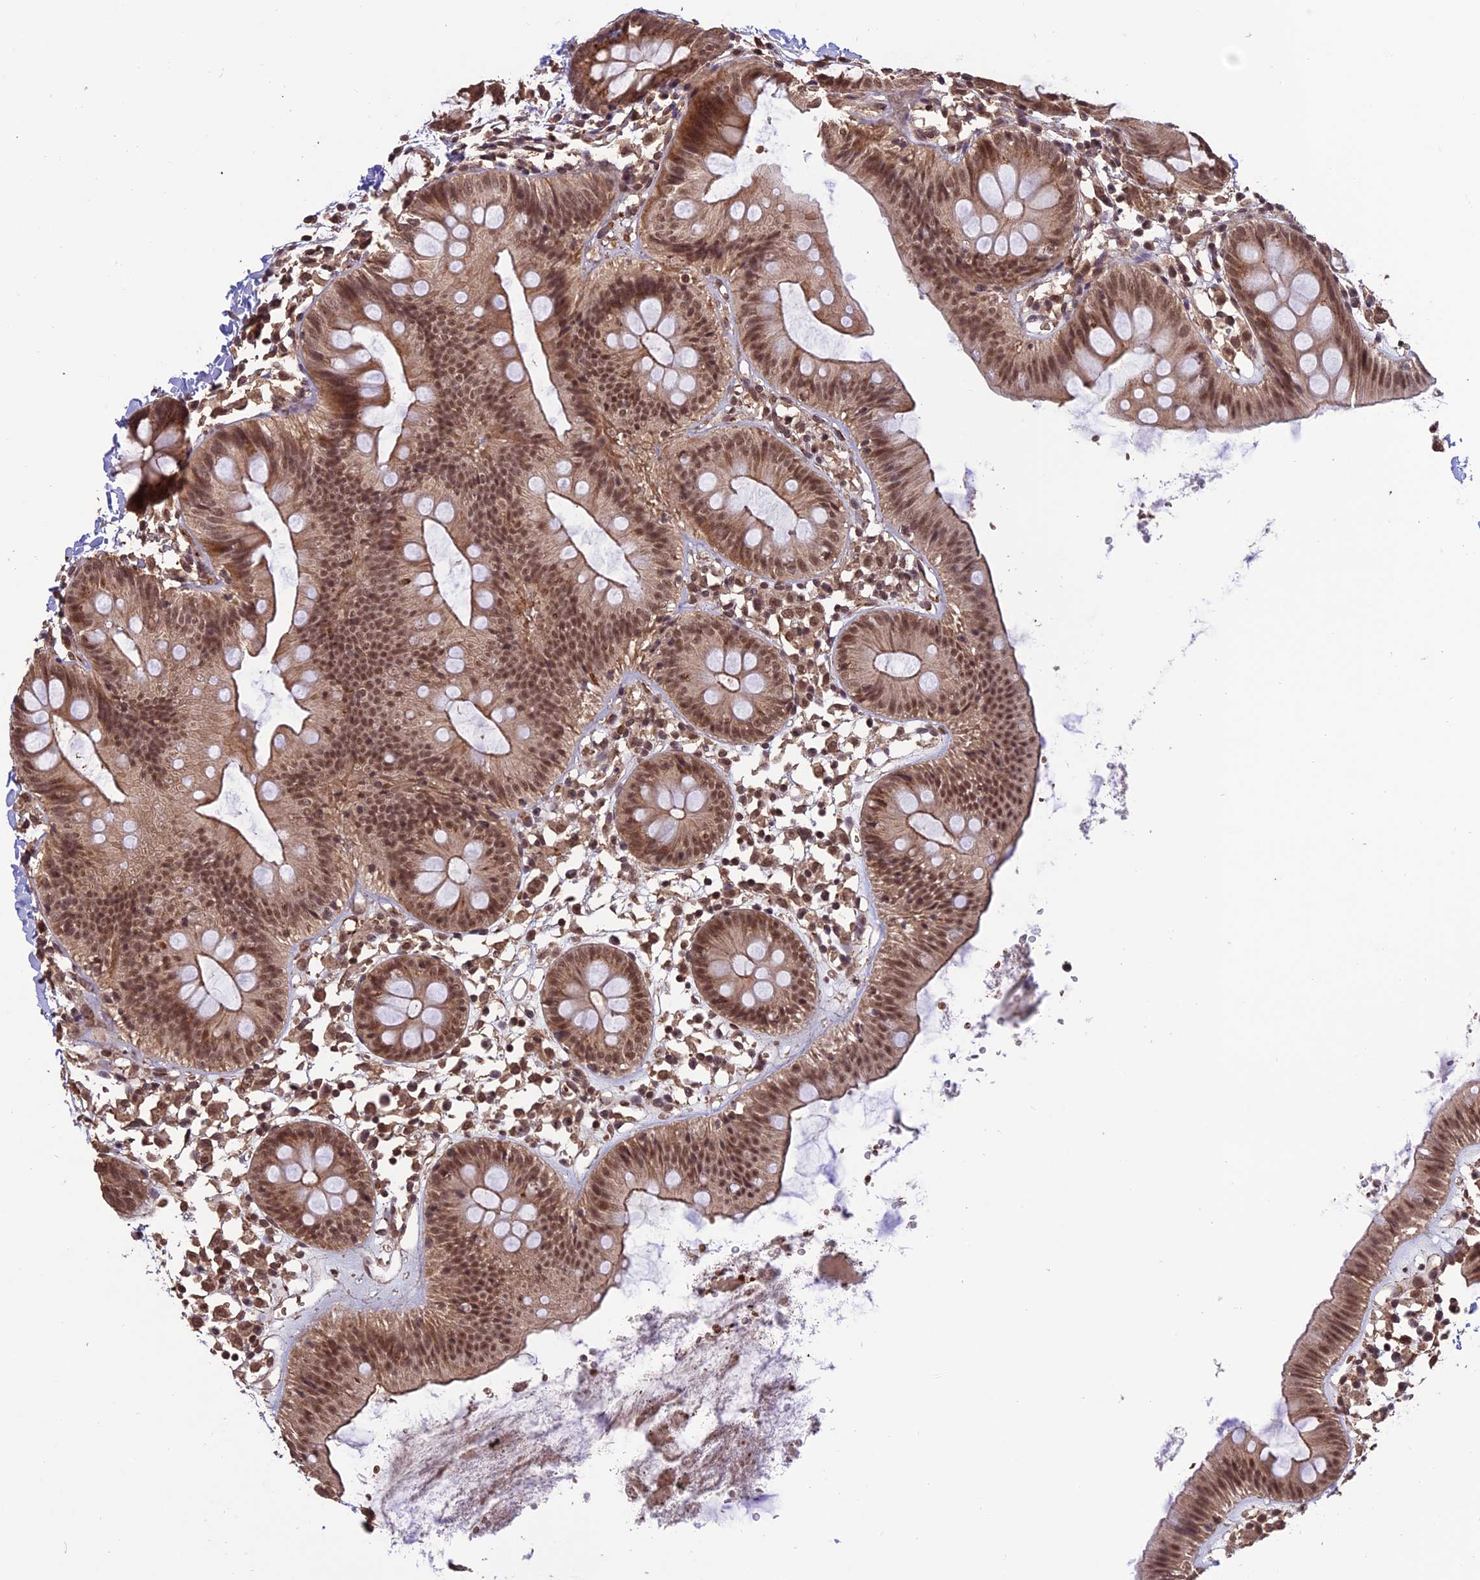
{"staining": {"intensity": "moderate", "quantity": "25%-75%", "location": "cytoplasmic/membranous"}, "tissue": "colon", "cell_type": "Endothelial cells", "image_type": "normal", "snomed": [{"axis": "morphology", "description": "Normal tissue, NOS"}, {"axis": "topography", "description": "Colon"}], "caption": "This micrograph displays immunohistochemistry staining of benign colon, with medium moderate cytoplasmic/membranous expression in about 25%-75% of endothelial cells.", "gene": "CABIN1", "patient": {"sex": "male", "age": 56}}